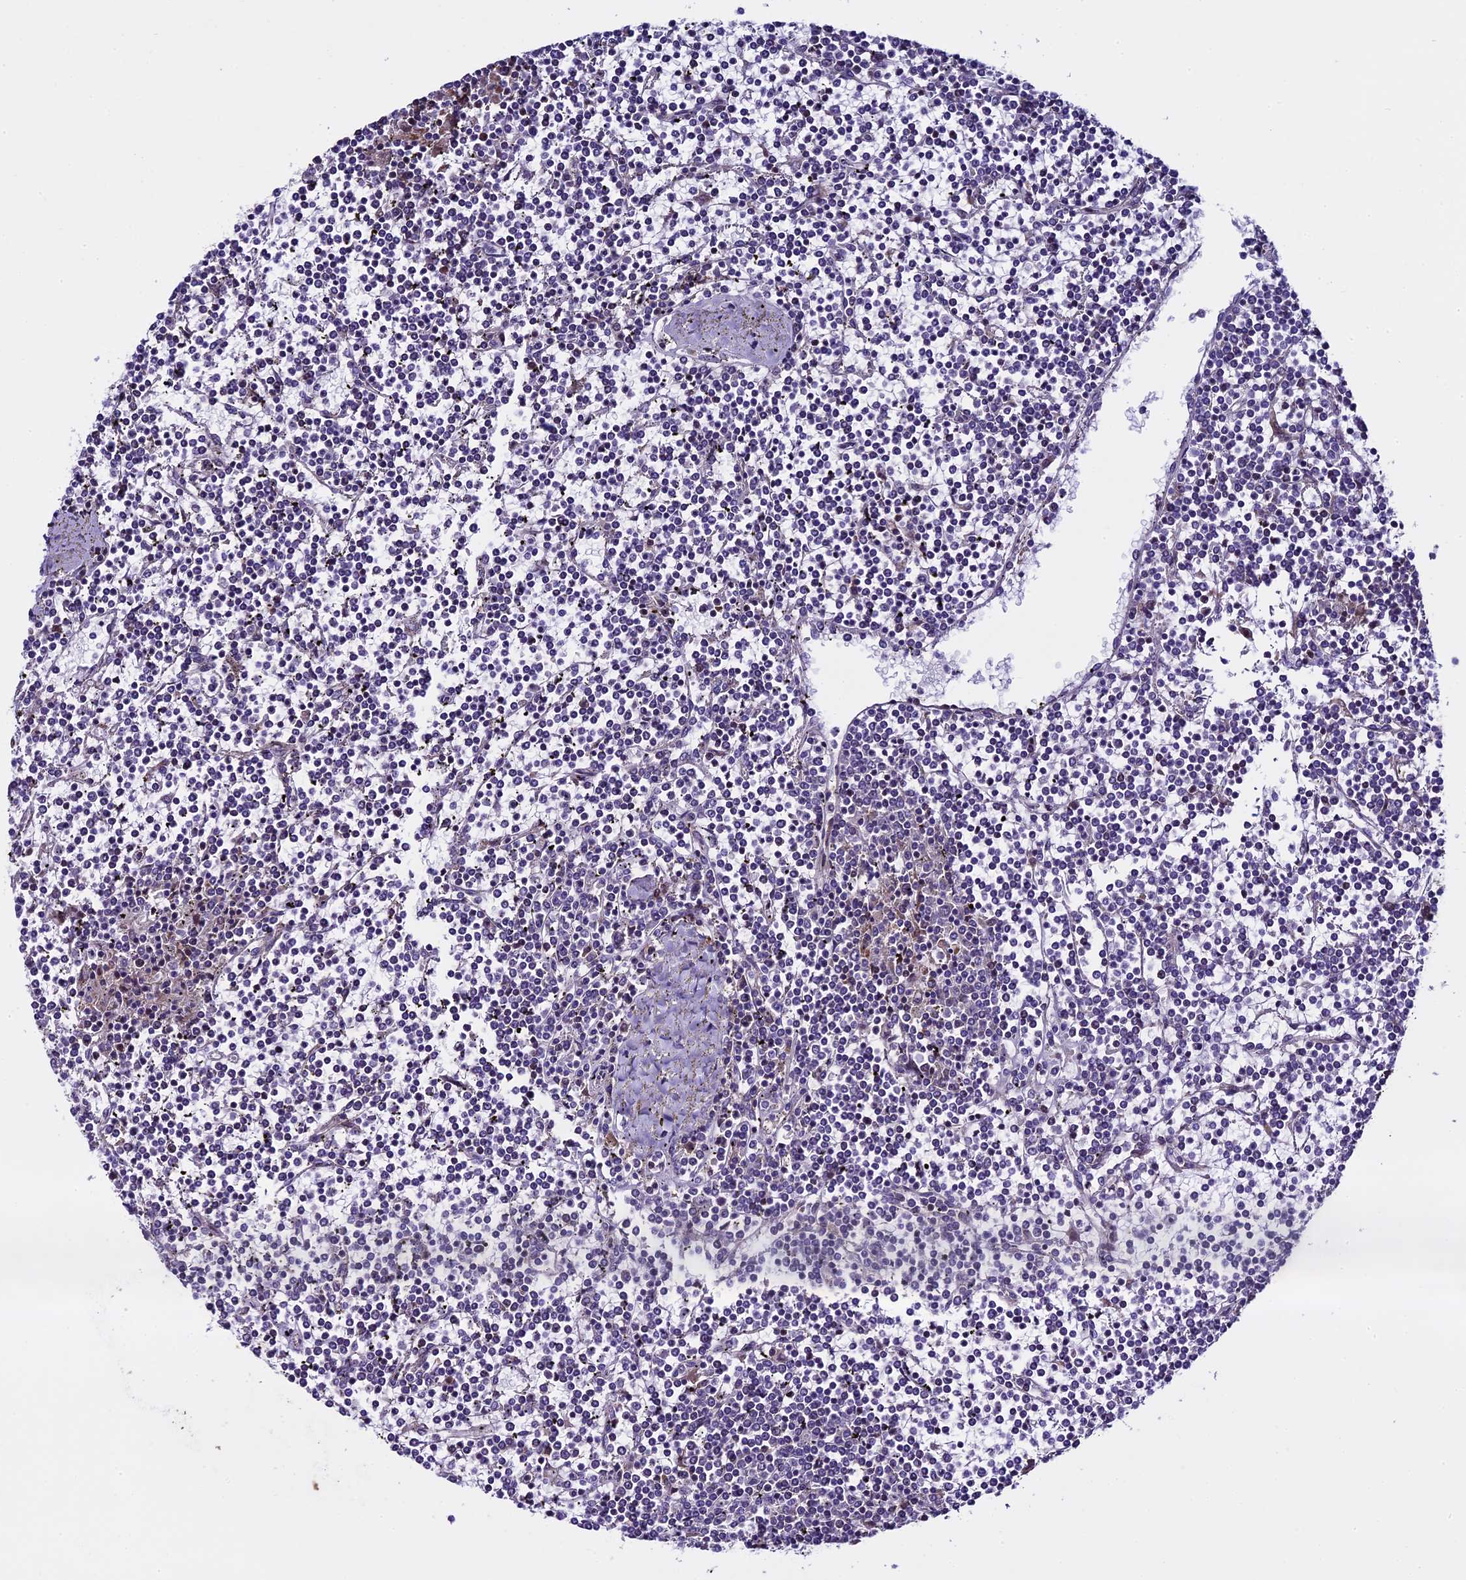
{"staining": {"intensity": "negative", "quantity": "none", "location": "none"}, "tissue": "lymphoma", "cell_type": "Tumor cells", "image_type": "cancer", "snomed": [{"axis": "morphology", "description": "Malignant lymphoma, non-Hodgkin's type, Low grade"}, {"axis": "topography", "description": "Spleen"}], "caption": "DAB immunohistochemical staining of human malignant lymphoma, non-Hodgkin's type (low-grade) displays no significant expression in tumor cells. The staining was performed using DAB (3,3'-diaminobenzidine) to visualize the protein expression in brown, while the nuclei were stained in blue with hematoxylin (Magnification: 20x).", "gene": "SPIRE1", "patient": {"sex": "female", "age": 19}}